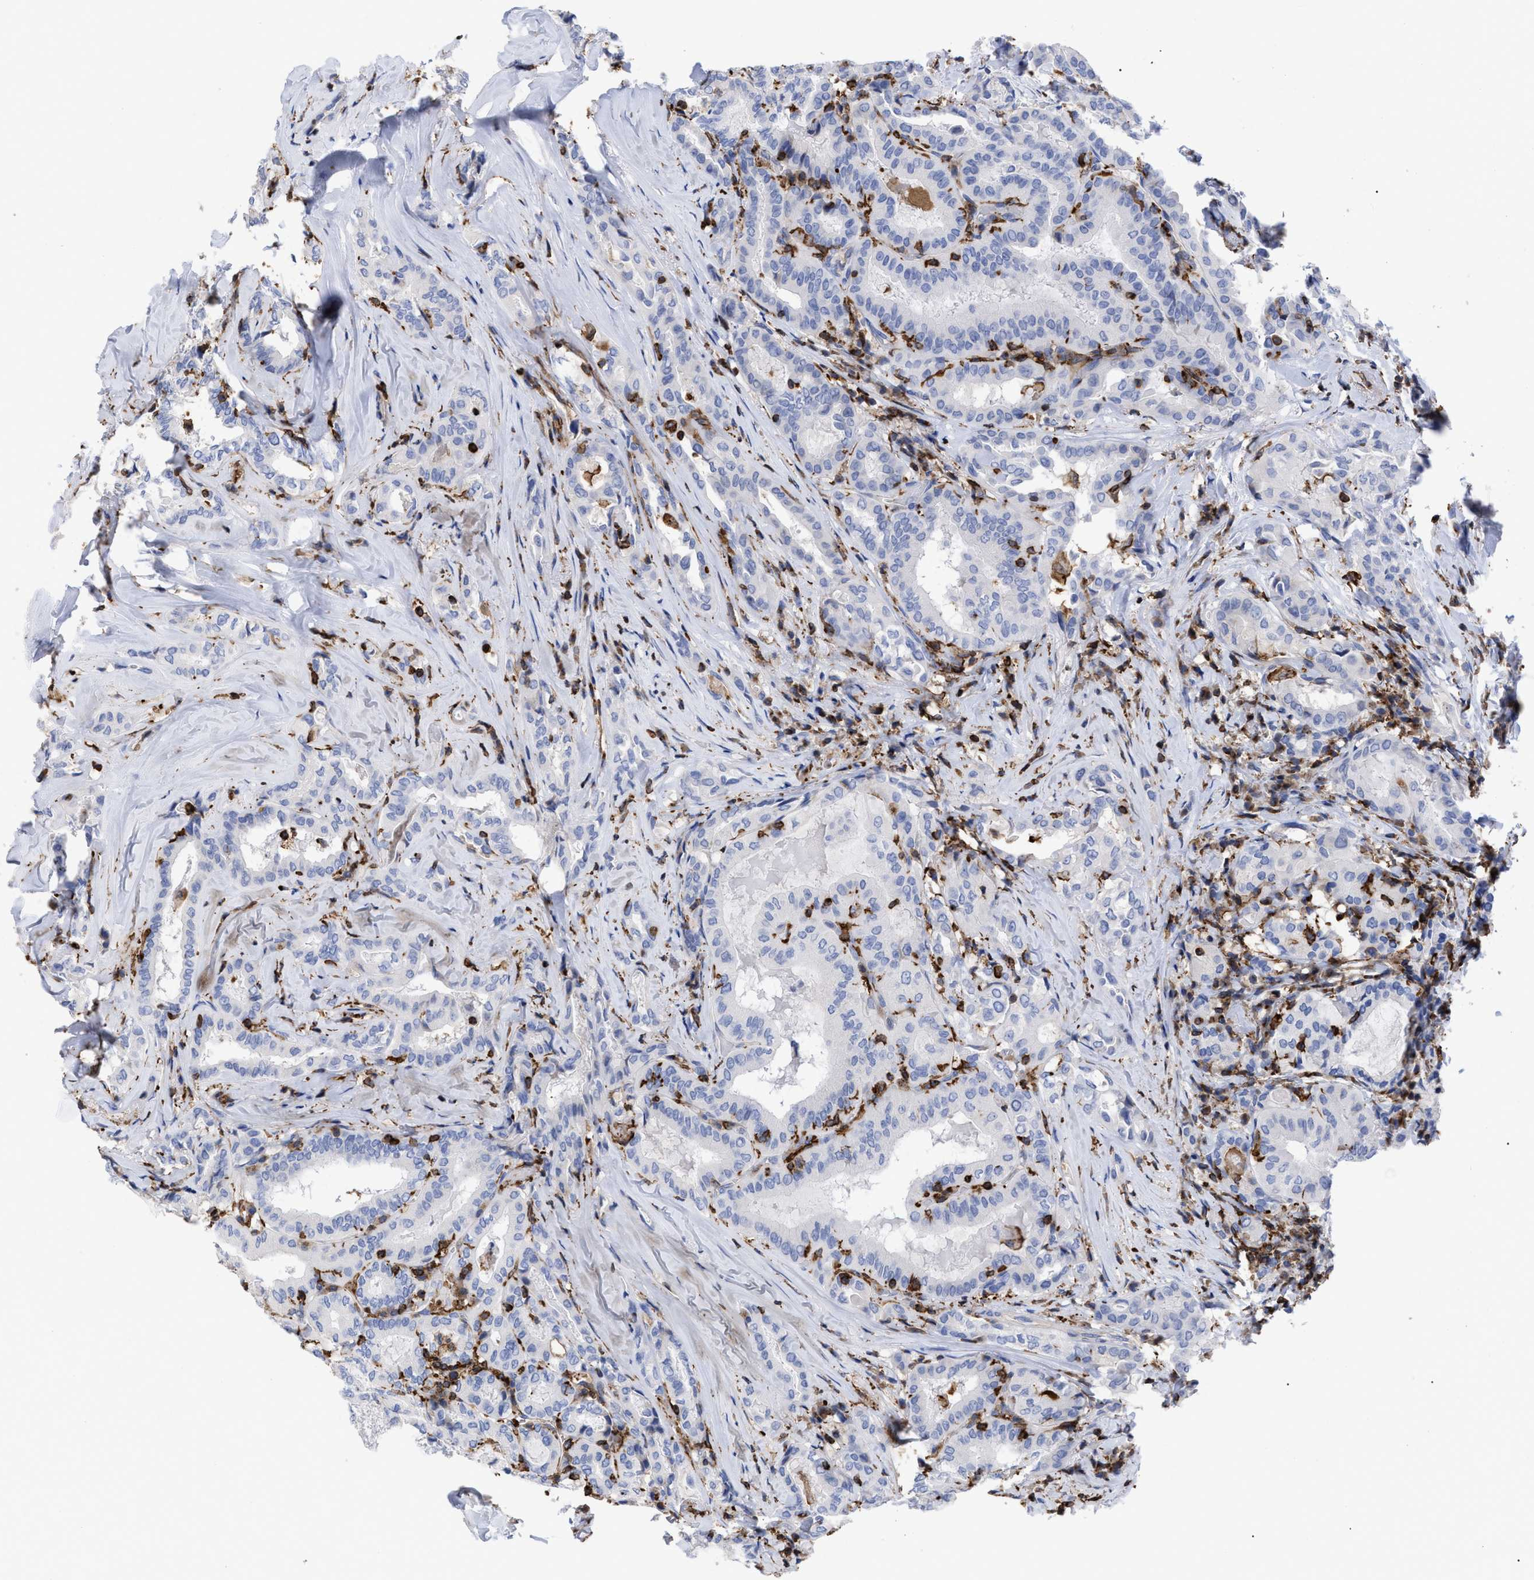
{"staining": {"intensity": "negative", "quantity": "none", "location": "none"}, "tissue": "thyroid cancer", "cell_type": "Tumor cells", "image_type": "cancer", "snomed": [{"axis": "morphology", "description": "Papillary adenocarcinoma, NOS"}, {"axis": "topography", "description": "Thyroid gland"}], "caption": "Thyroid cancer (papillary adenocarcinoma) was stained to show a protein in brown. There is no significant expression in tumor cells.", "gene": "HCLS1", "patient": {"sex": "female", "age": 42}}